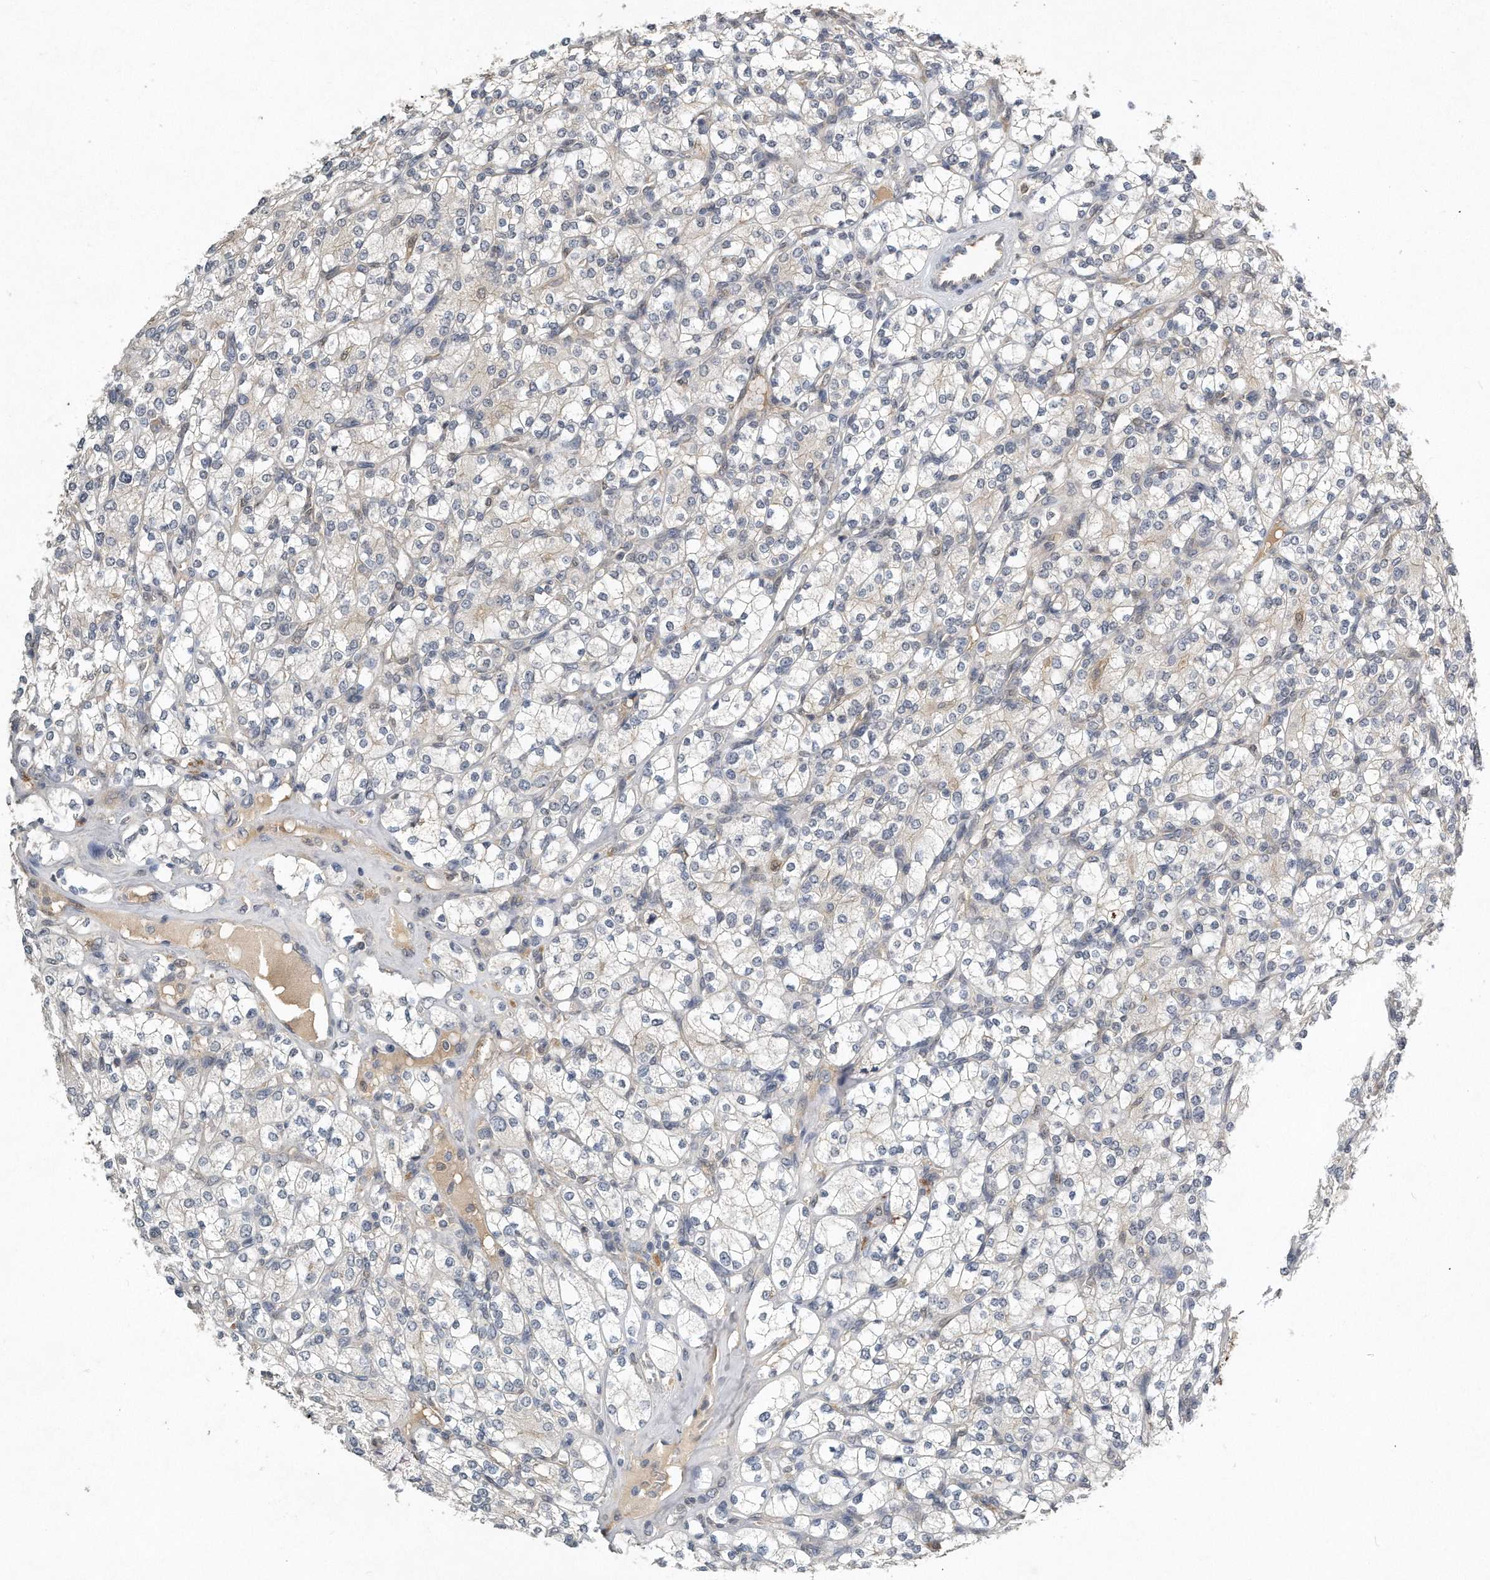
{"staining": {"intensity": "negative", "quantity": "none", "location": "none"}, "tissue": "renal cancer", "cell_type": "Tumor cells", "image_type": "cancer", "snomed": [{"axis": "morphology", "description": "Adenocarcinoma, NOS"}, {"axis": "topography", "description": "Kidney"}], "caption": "There is no significant expression in tumor cells of adenocarcinoma (renal). Brightfield microscopy of immunohistochemistry stained with DAB (3,3'-diaminobenzidine) (brown) and hematoxylin (blue), captured at high magnification.", "gene": "CAMK1", "patient": {"sex": "male", "age": 77}}